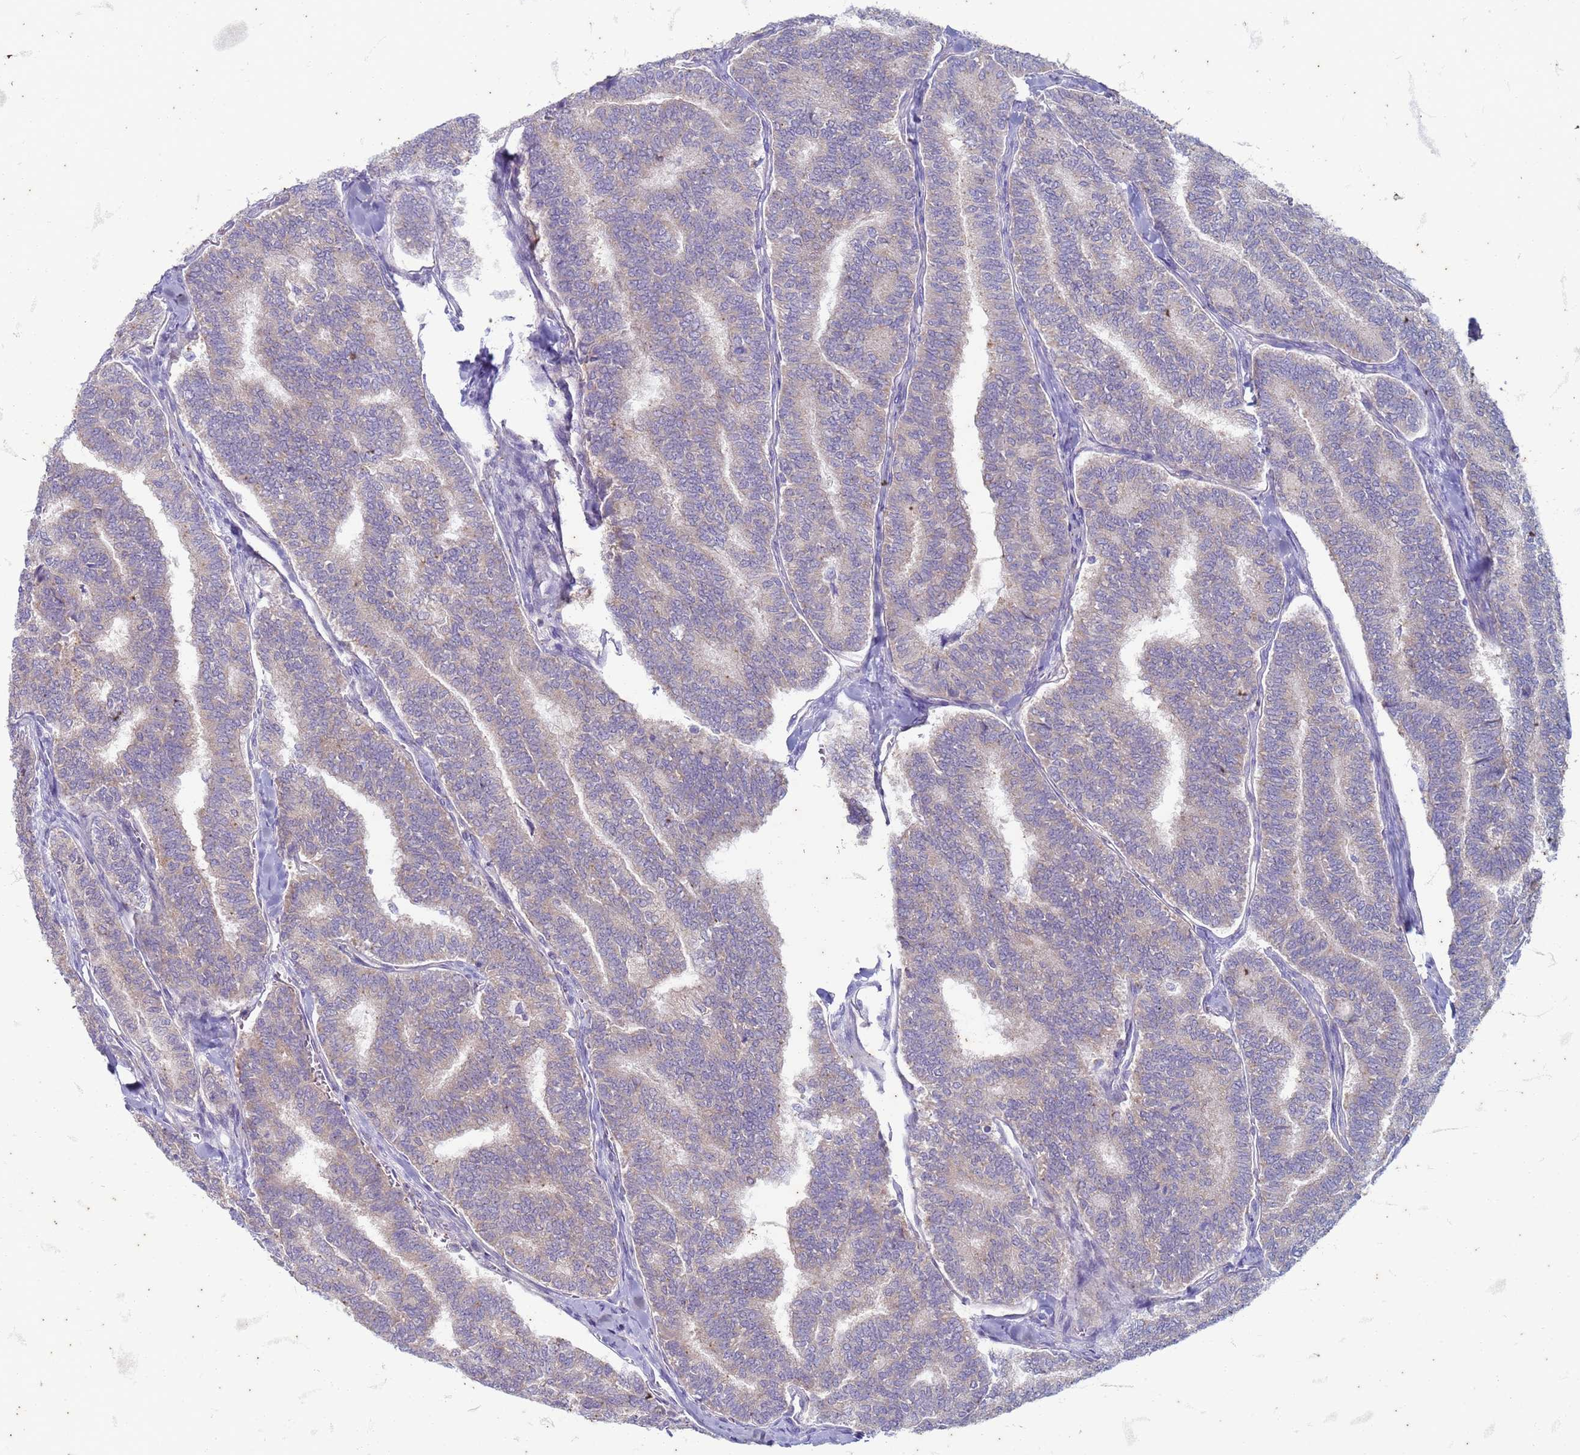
{"staining": {"intensity": "negative", "quantity": "none", "location": "none"}, "tissue": "thyroid cancer", "cell_type": "Tumor cells", "image_type": "cancer", "snomed": [{"axis": "morphology", "description": "Papillary adenocarcinoma, NOS"}, {"axis": "topography", "description": "Thyroid gland"}], "caption": "A photomicrograph of thyroid cancer (papillary adenocarcinoma) stained for a protein shows no brown staining in tumor cells.", "gene": "SUCO", "patient": {"sex": "female", "age": 35}}